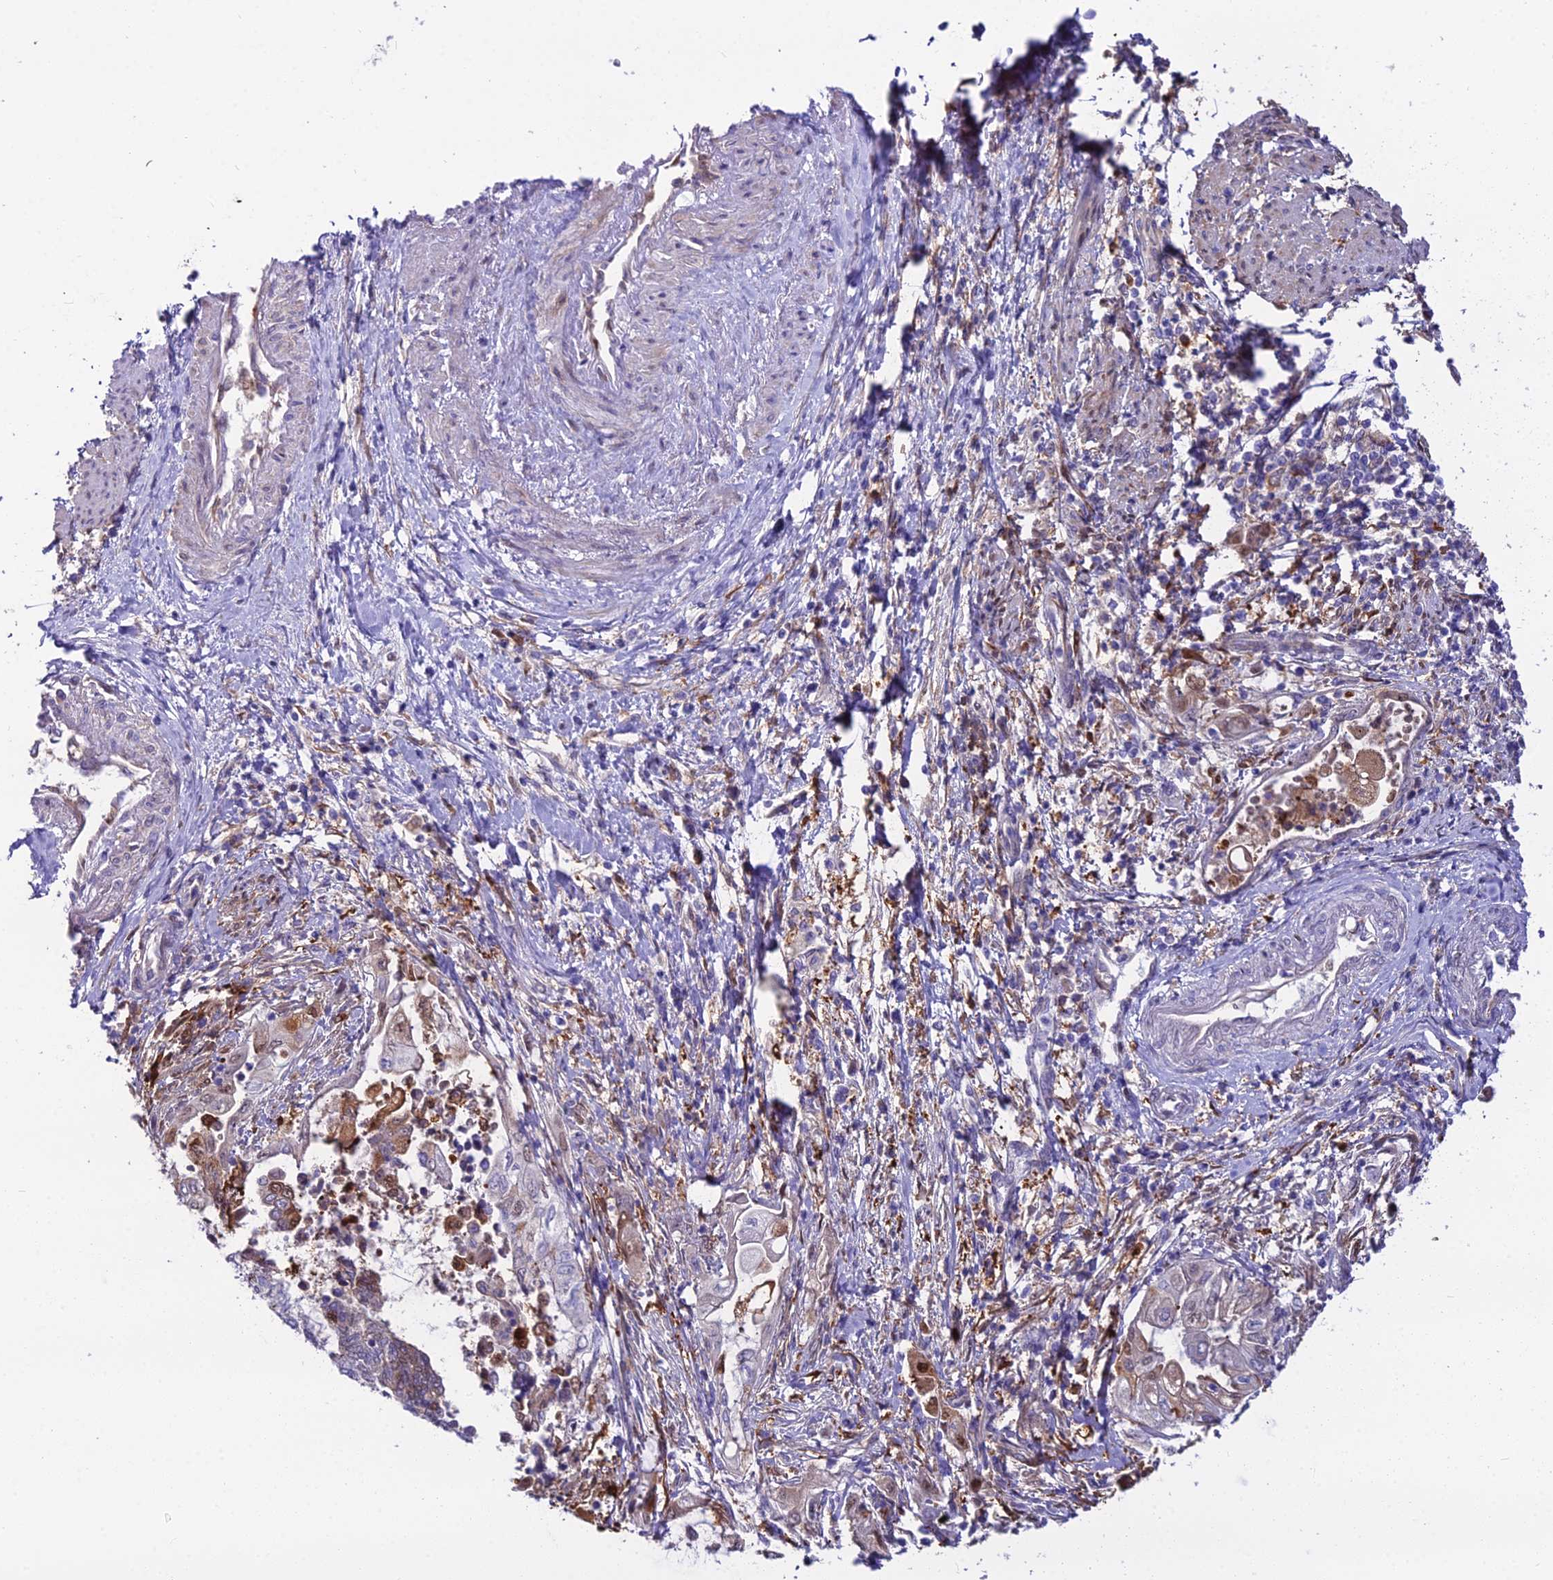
{"staining": {"intensity": "moderate", "quantity": "<25%", "location": "cytoplasmic/membranous,nuclear"}, "tissue": "endometrial cancer", "cell_type": "Tumor cells", "image_type": "cancer", "snomed": [{"axis": "morphology", "description": "Adenocarcinoma, NOS"}, {"axis": "topography", "description": "Uterus"}, {"axis": "topography", "description": "Endometrium"}], "caption": "Endometrial cancer tissue displays moderate cytoplasmic/membranous and nuclear positivity in about <25% of tumor cells, visualized by immunohistochemistry.", "gene": "MB21D2", "patient": {"sex": "female", "age": 70}}